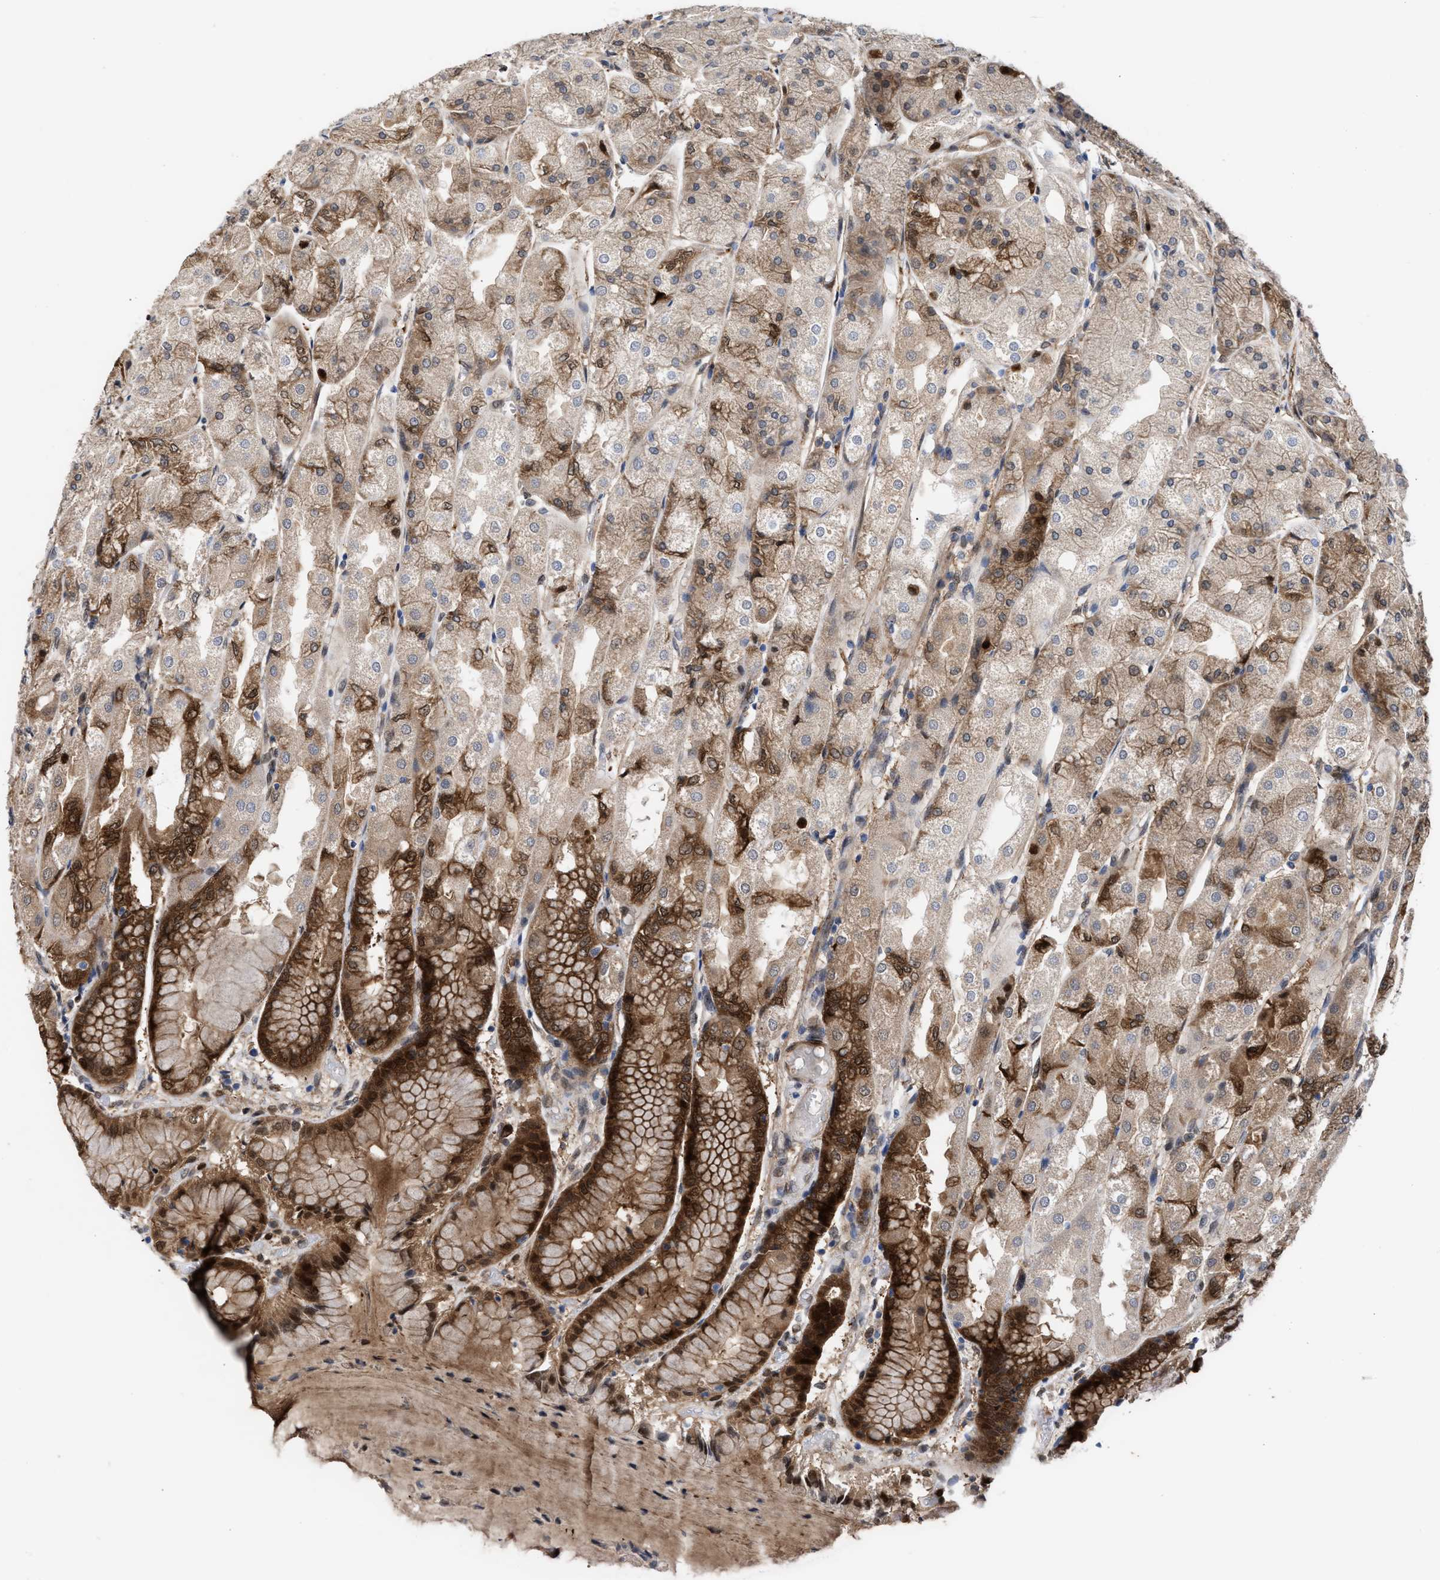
{"staining": {"intensity": "strong", "quantity": "<25%", "location": "cytoplasmic/membranous"}, "tissue": "stomach", "cell_type": "Glandular cells", "image_type": "normal", "snomed": [{"axis": "morphology", "description": "Normal tissue, NOS"}, {"axis": "topography", "description": "Stomach, upper"}], "caption": "The immunohistochemical stain shows strong cytoplasmic/membranous expression in glandular cells of unremarkable stomach.", "gene": "TP53I3", "patient": {"sex": "male", "age": 72}}